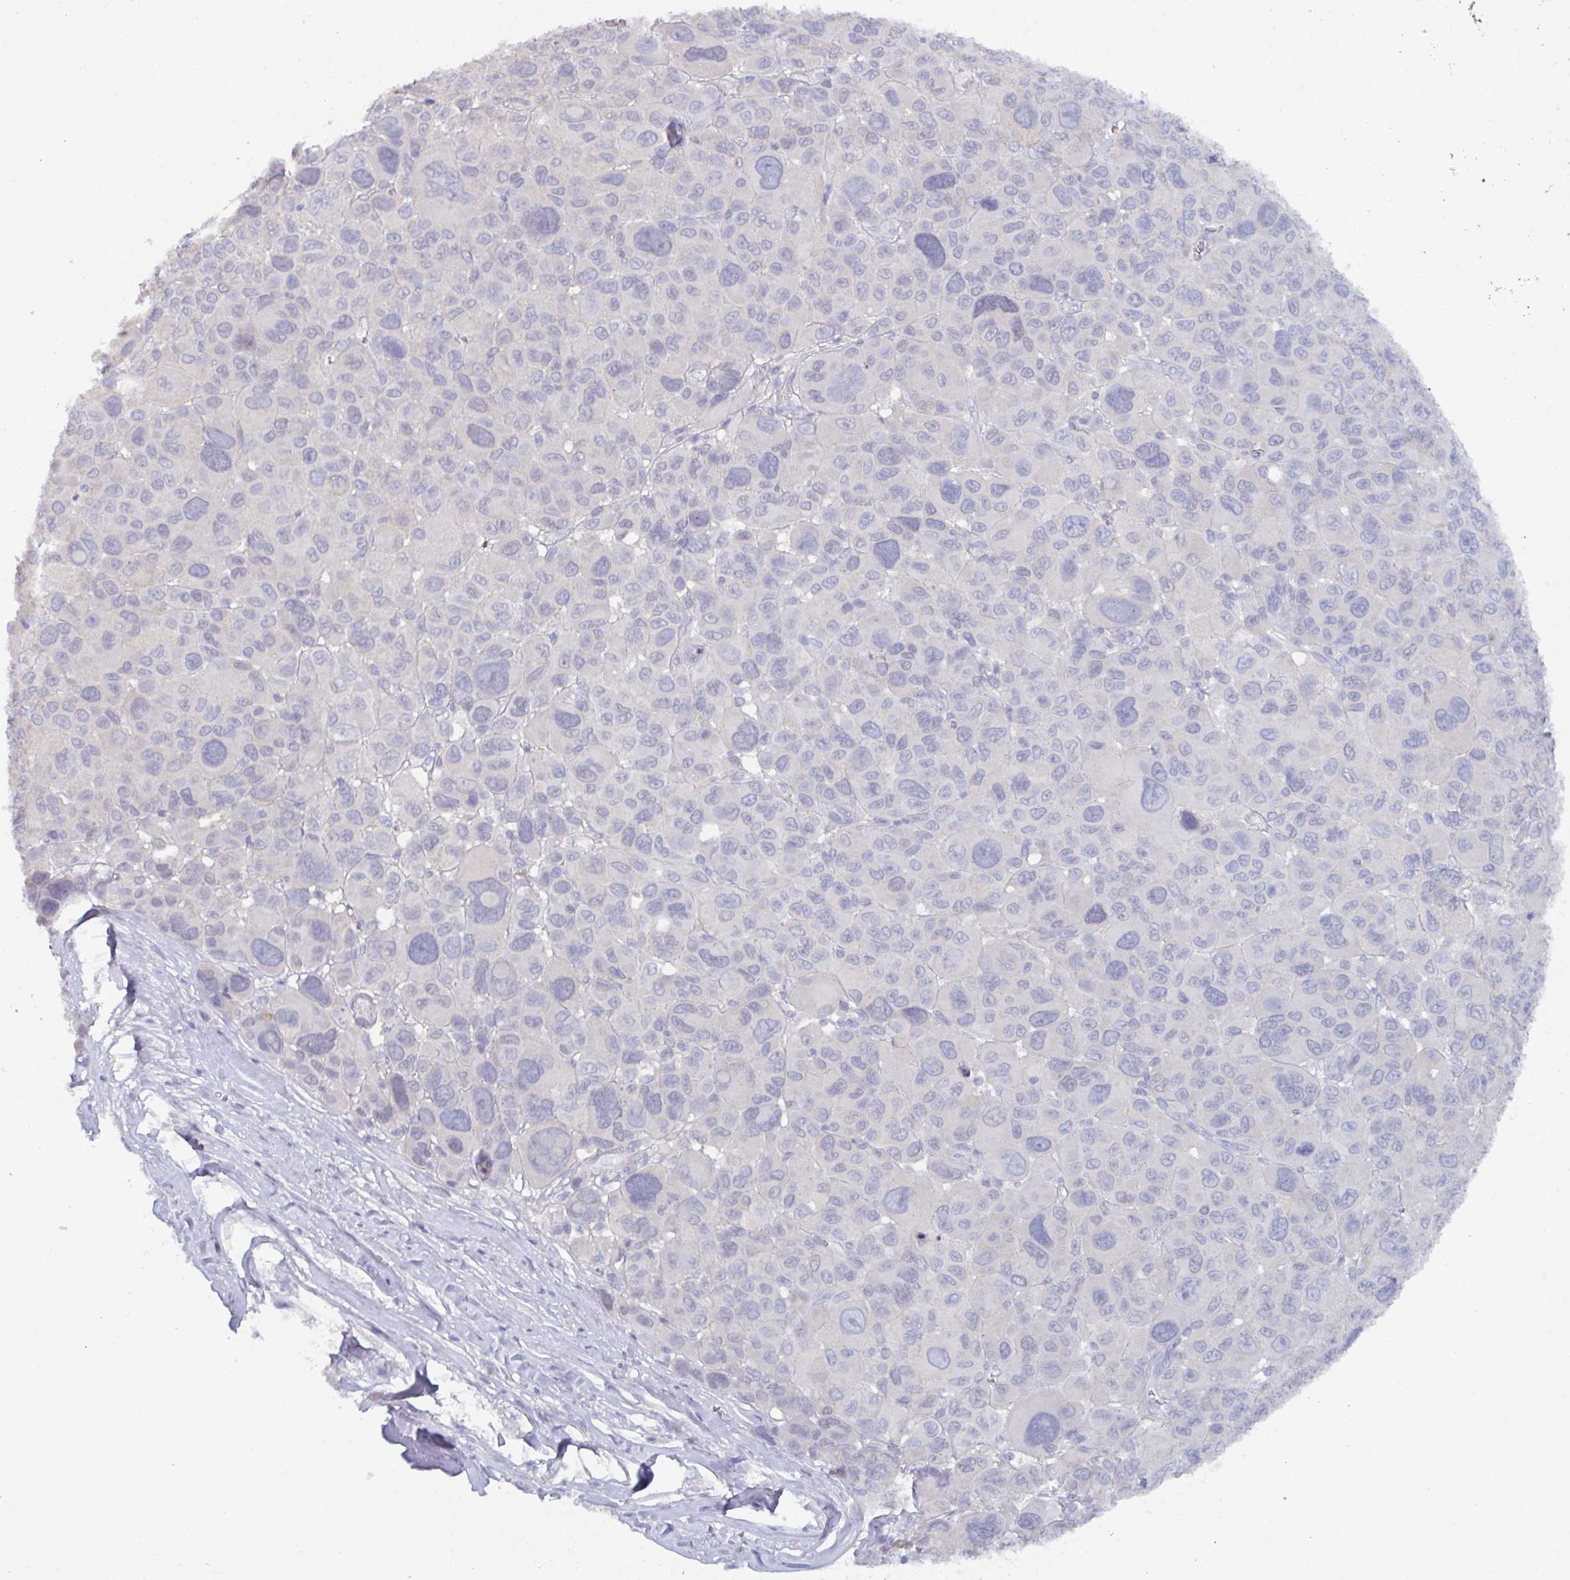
{"staining": {"intensity": "negative", "quantity": "none", "location": "none"}, "tissue": "melanoma", "cell_type": "Tumor cells", "image_type": "cancer", "snomed": [{"axis": "morphology", "description": "Malignant melanoma, NOS"}, {"axis": "topography", "description": "Skin"}], "caption": "Protein analysis of malignant melanoma demonstrates no significant staining in tumor cells.", "gene": "KCNK5", "patient": {"sex": "female", "age": 66}}